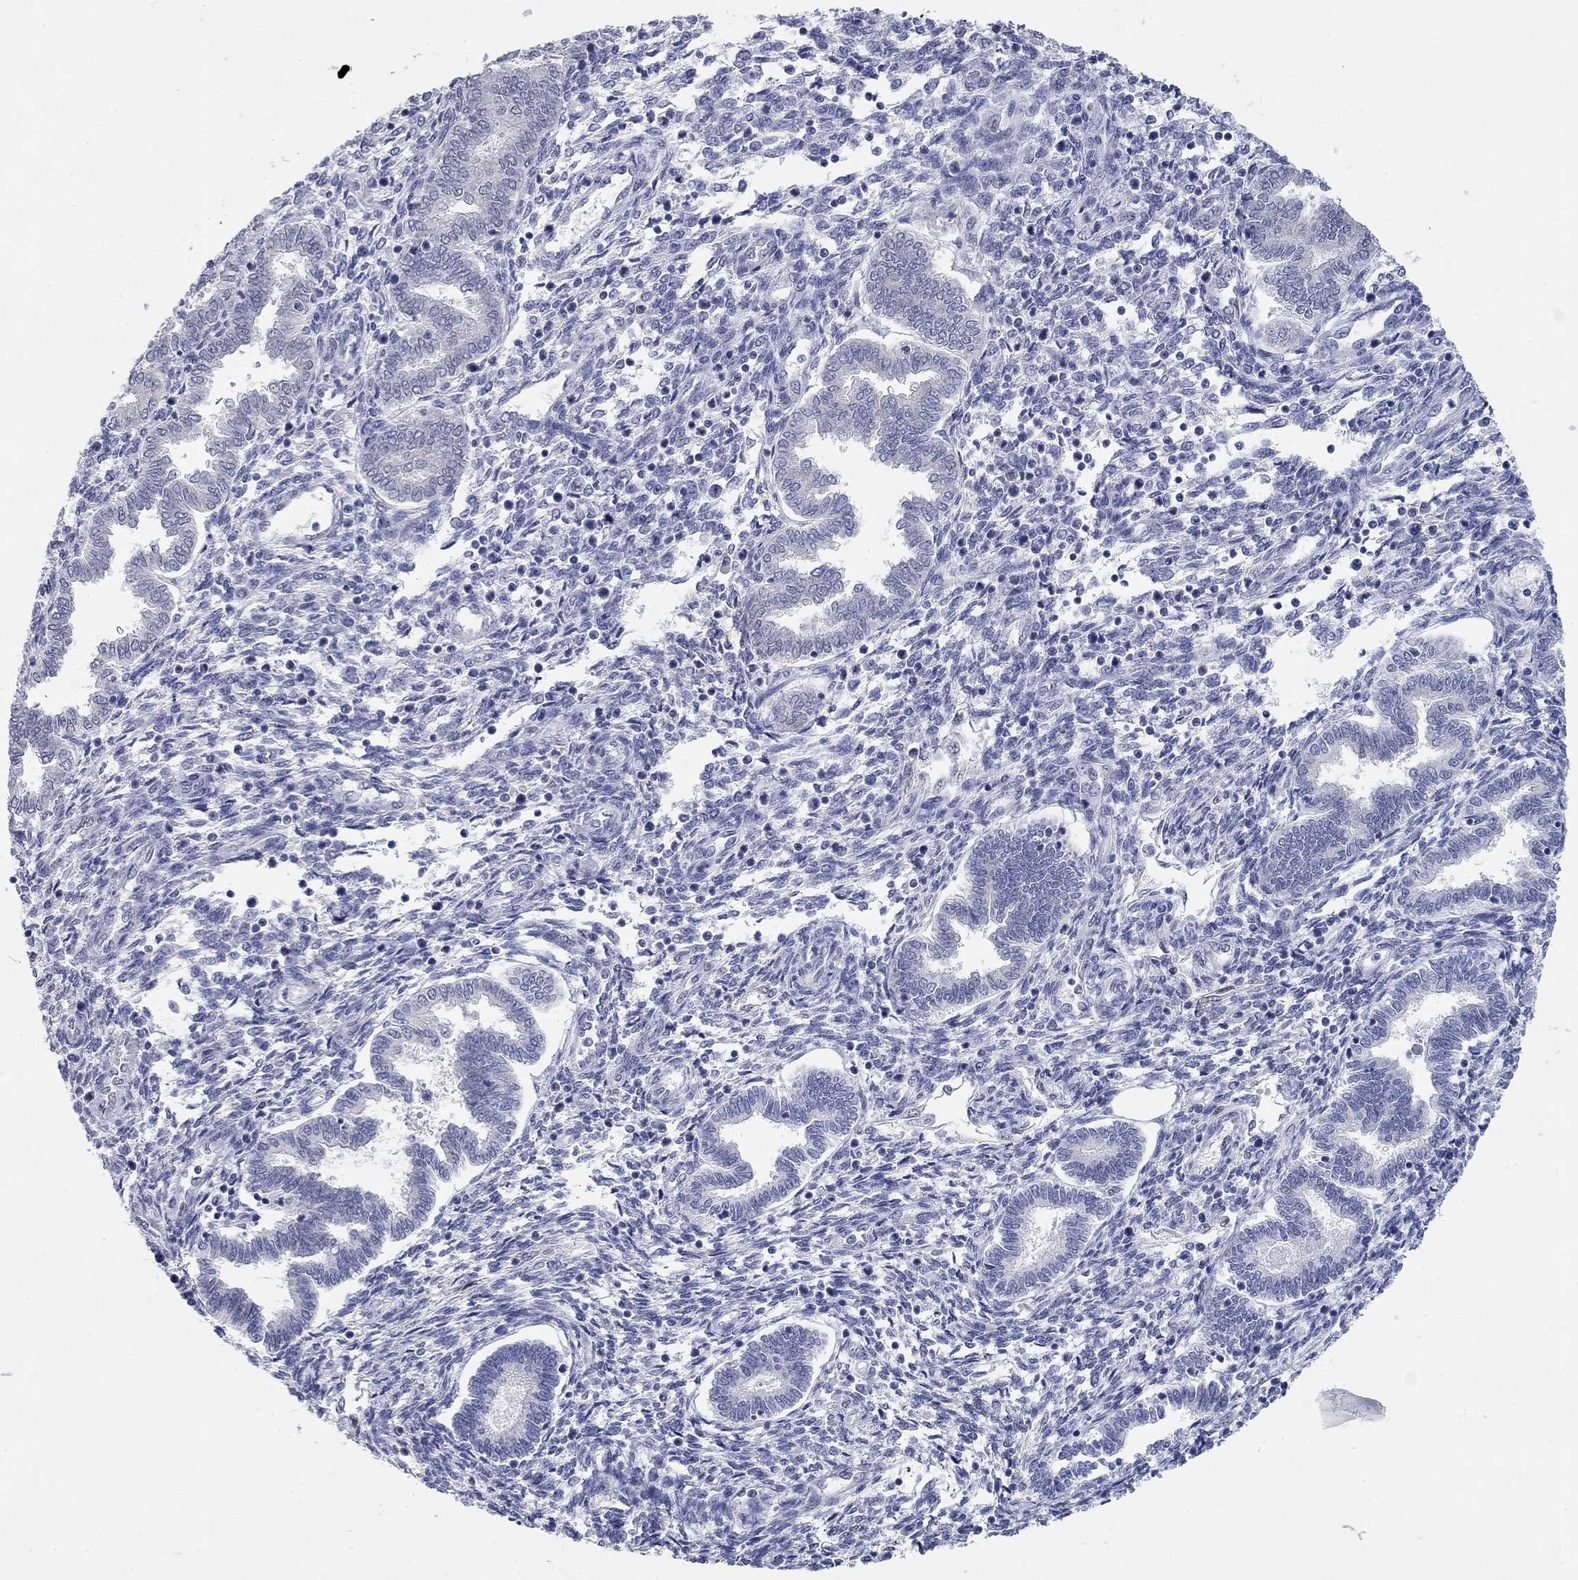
{"staining": {"intensity": "negative", "quantity": "none", "location": "none"}, "tissue": "endometrium", "cell_type": "Cells in endometrial stroma", "image_type": "normal", "snomed": [{"axis": "morphology", "description": "Normal tissue, NOS"}, {"axis": "topography", "description": "Endometrium"}], "caption": "Immunohistochemistry (IHC) image of normal human endometrium stained for a protein (brown), which exhibits no positivity in cells in endometrial stroma.", "gene": "WASF3", "patient": {"sex": "female", "age": 42}}